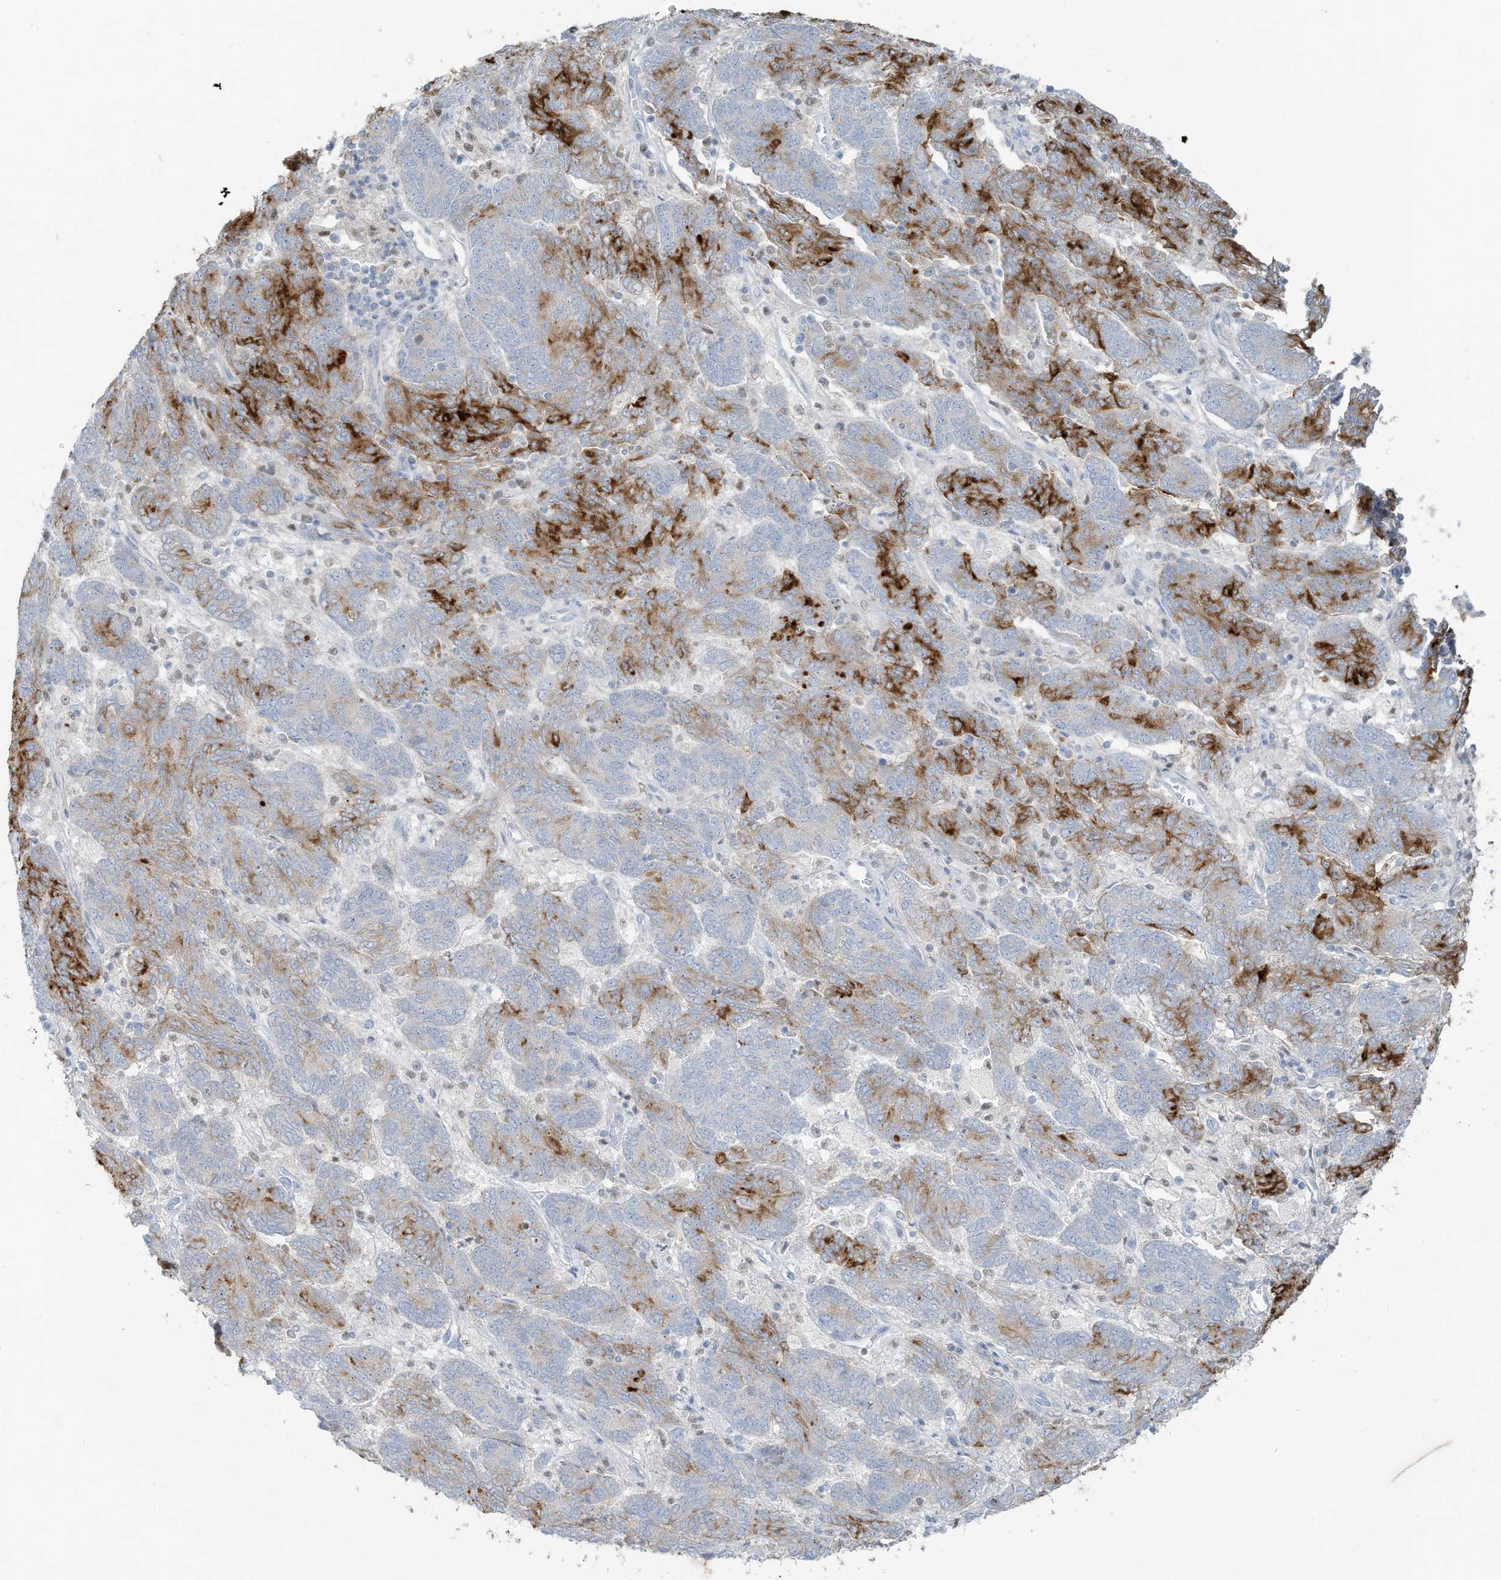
{"staining": {"intensity": "moderate", "quantity": "25%-75%", "location": "cytoplasmic/membranous"}, "tissue": "endometrial cancer", "cell_type": "Tumor cells", "image_type": "cancer", "snomed": [{"axis": "morphology", "description": "Adenocarcinoma, NOS"}, {"axis": "topography", "description": "Endometrium"}], "caption": "There is medium levels of moderate cytoplasmic/membranous positivity in tumor cells of endometrial cancer, as demonstrated by immunohistochemical staining (brown color).", "gene": "TUBE1", "patient": {"sex": "female", "age": 80}}